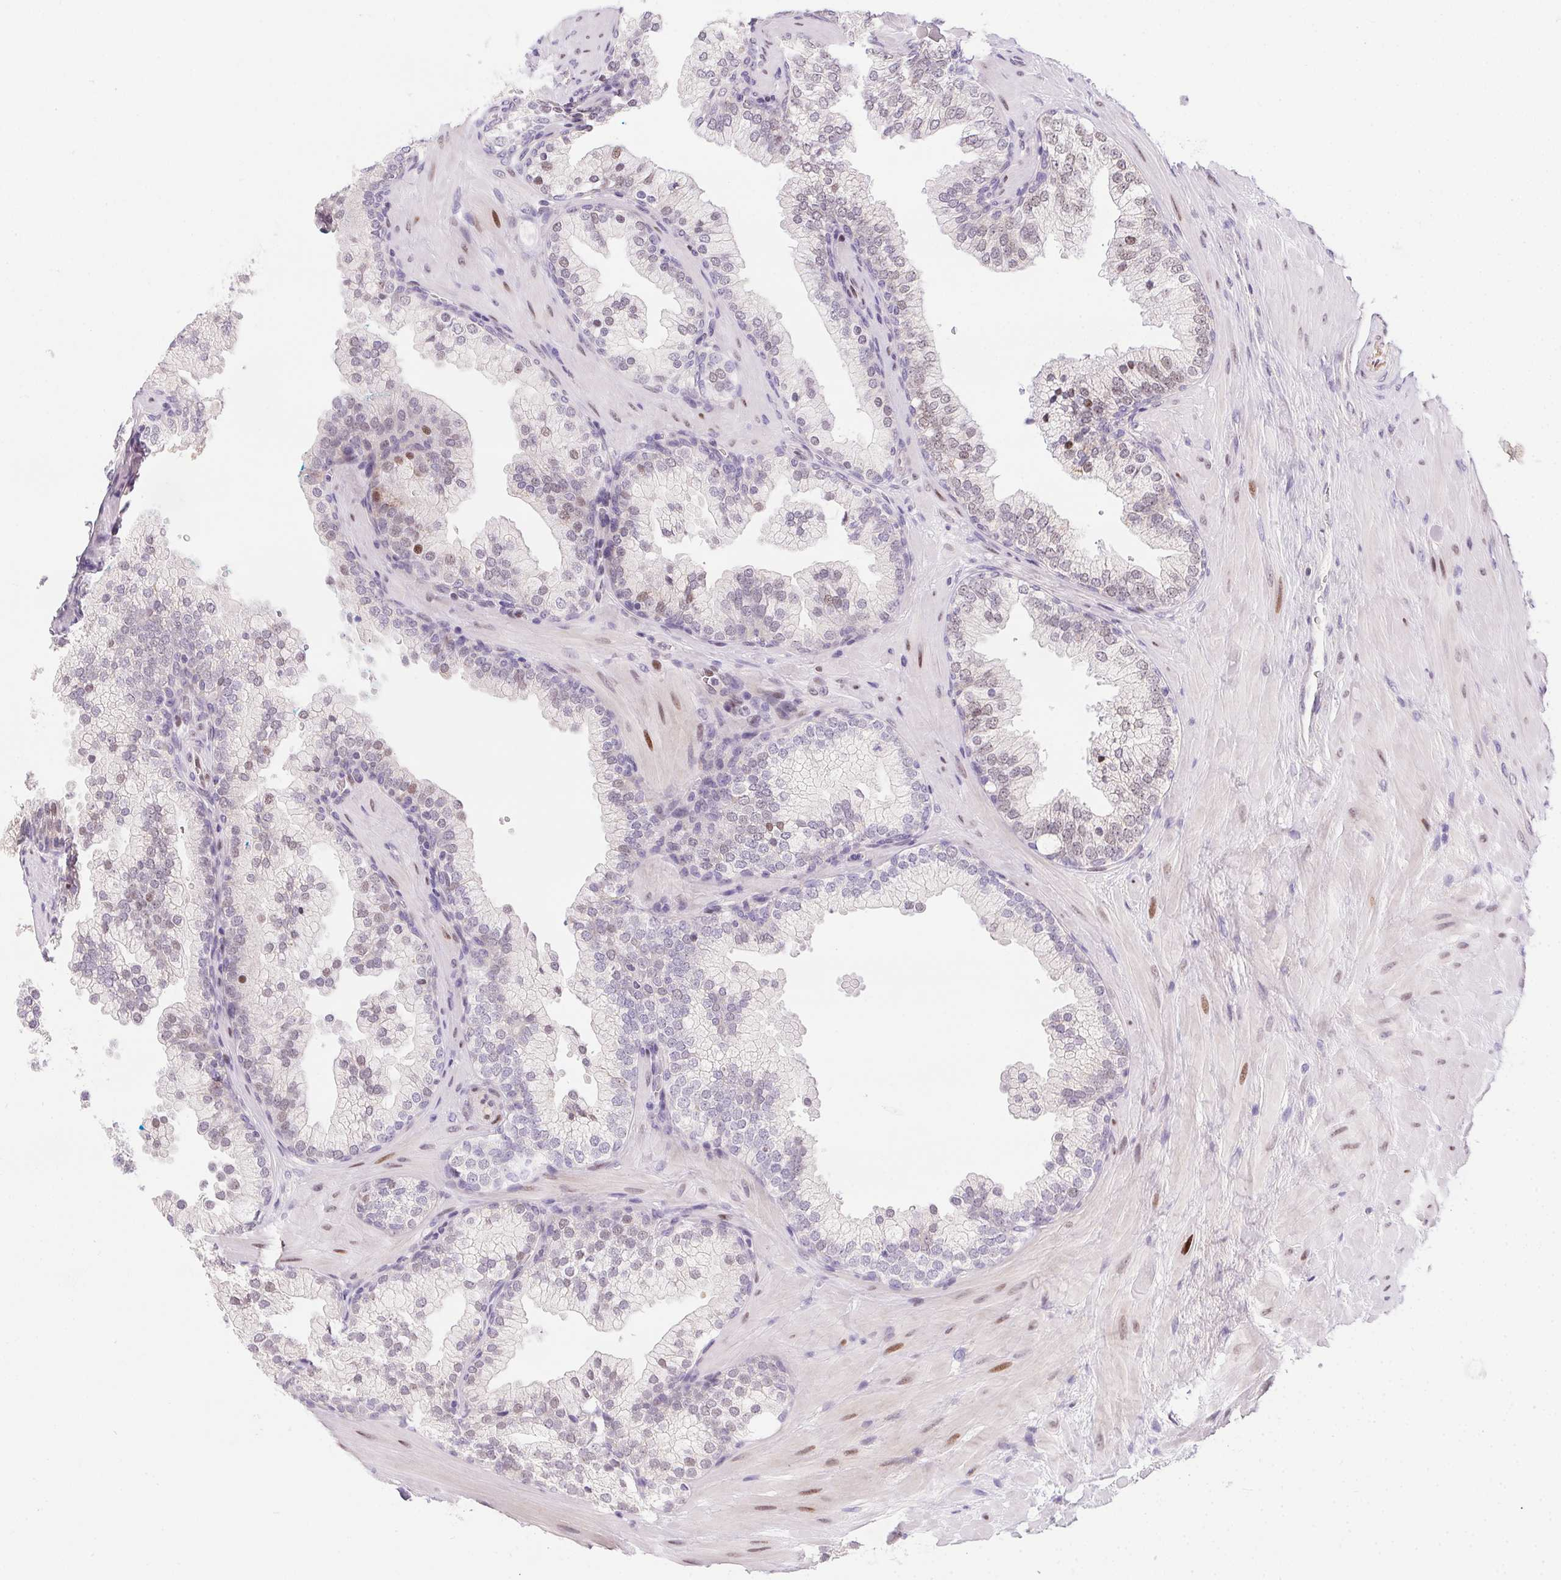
{"staining": {"intensity": "weak", "quantity": "25%-75%", "location": "nuclear"}, "tissue": "prostate", "cell_type": "Glandular cells", "image_type": "normal", "snomed": [{"axis": "morphology", "description": "Normal tissue, NOS"}, {"axis": "topography", "description": "Prostate"}, {"axis": "topography", "description": "Peripheral nerve tissue"}], "caption": "Protein analysis of benign prostate demonstrates weak nuclear expression in about 25%-75% of glandular cells.", "gene": "SP9", "patient": {"sex": "male", "age": 61}}